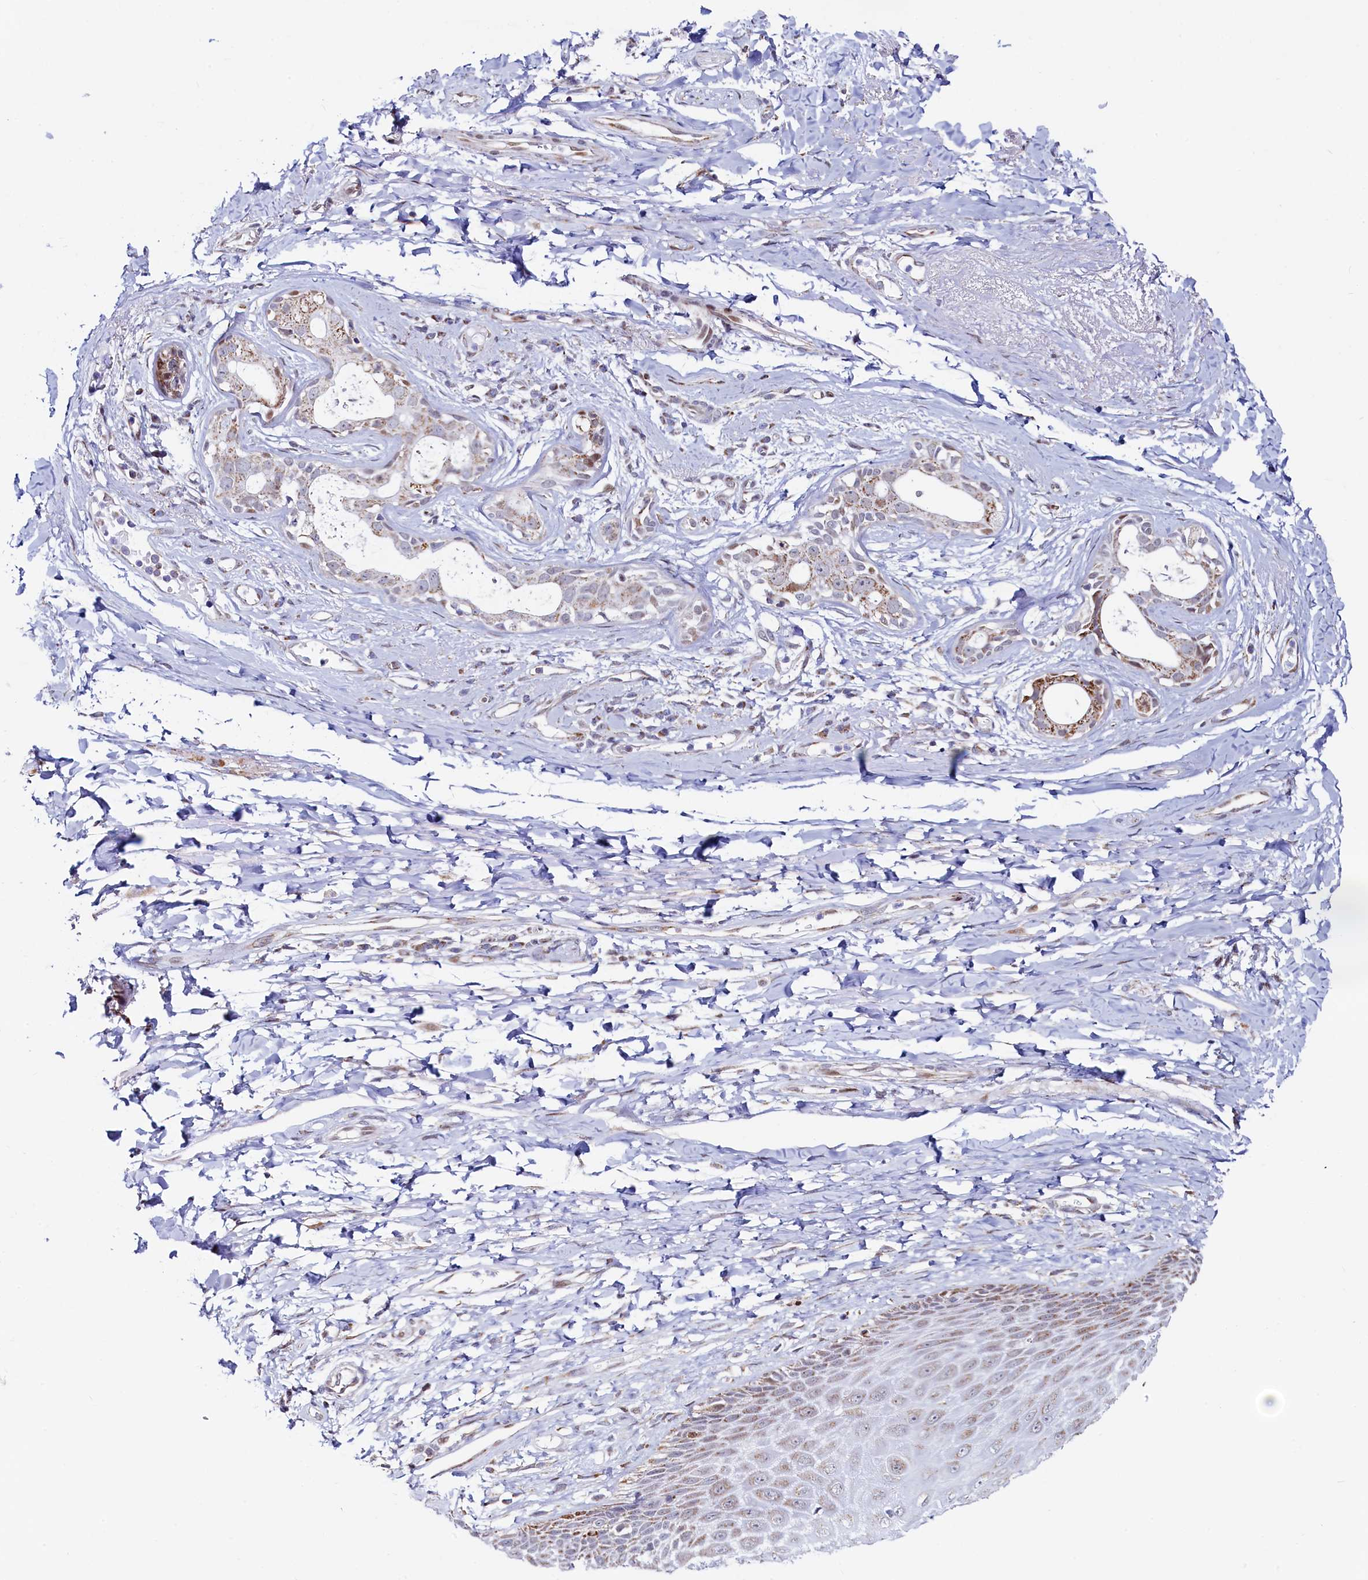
{"staining": {"intensity": "moderate", "quantity": "25%-75%", "location": "cytoplasmic/membranous,nuclear"}, "tissue": "skin", "cell_type": "Epidermal cells", "image_type": "normal", "snomed": [{"axis": "morphology", "description": "Normal tissue, NOS"}, {"axis": "topography", "description": "Anal"}], "caption": "This image shows IHC staining of benign skin, with medium moderate cytoplasmic/membranous,nuclear staining in approximately 25%-75% of epidermal cells.", "gene": "HDGFL3", "patient": {"sex": "male", "age": 78}}